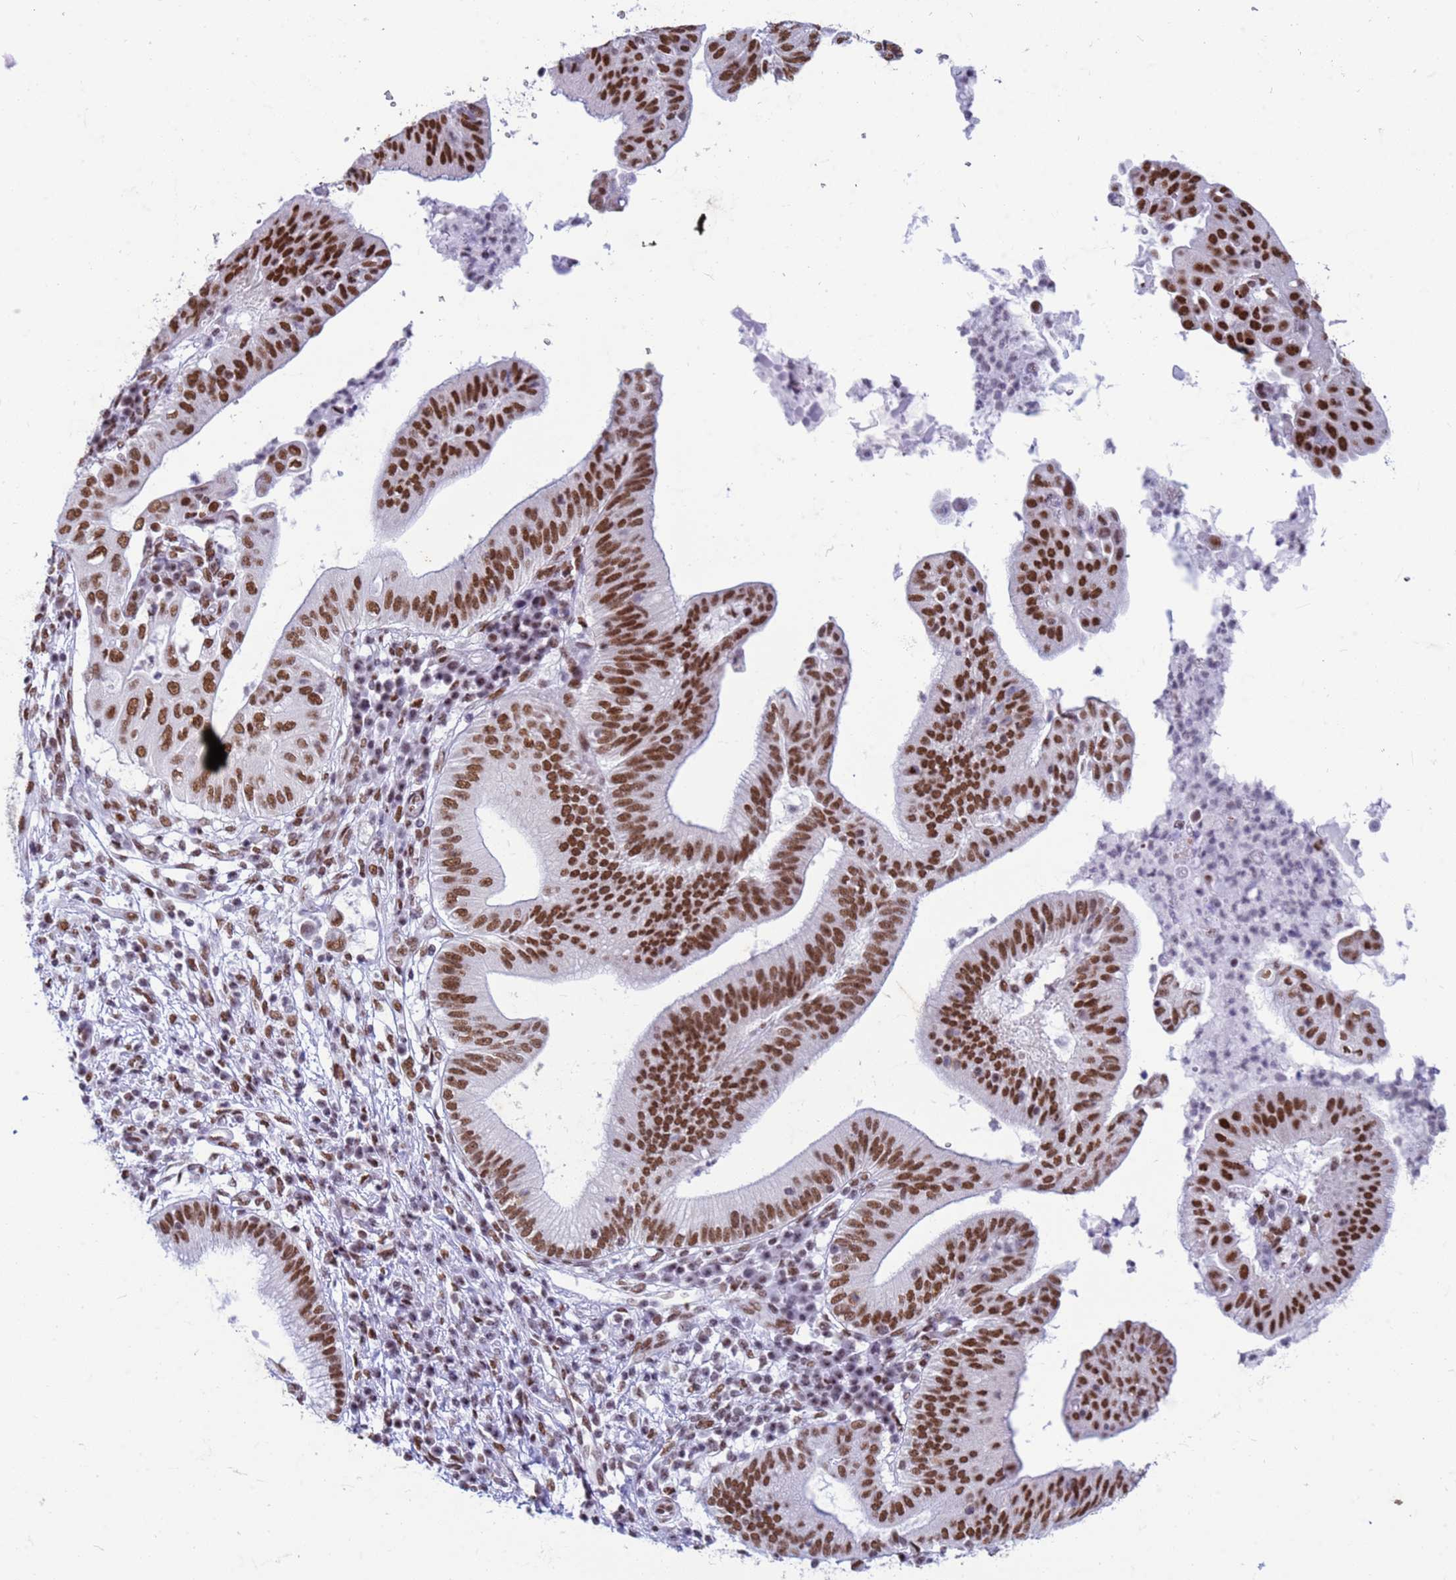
{"staining": {"intensity": "strong", "quantity": ">75%", "location": "nuclear"}, "tissue": "pancreatic cancer", "cell_type": "Tumor cells", "image_type": "cancer", "snomed": [{"axis": "morphology", "description": "Adenocarcinoma, NOS"}, {"axis": "topography", "description": "Pancreas"}], "caption": "This is a histology image of immunohistochemistry staining of adenocarcinoma (pancreatic), which shows strong positivity in the nuclear of tumor cells.", "gene": "FAM170B", "patient": {"sex": "male", "age": 68}}